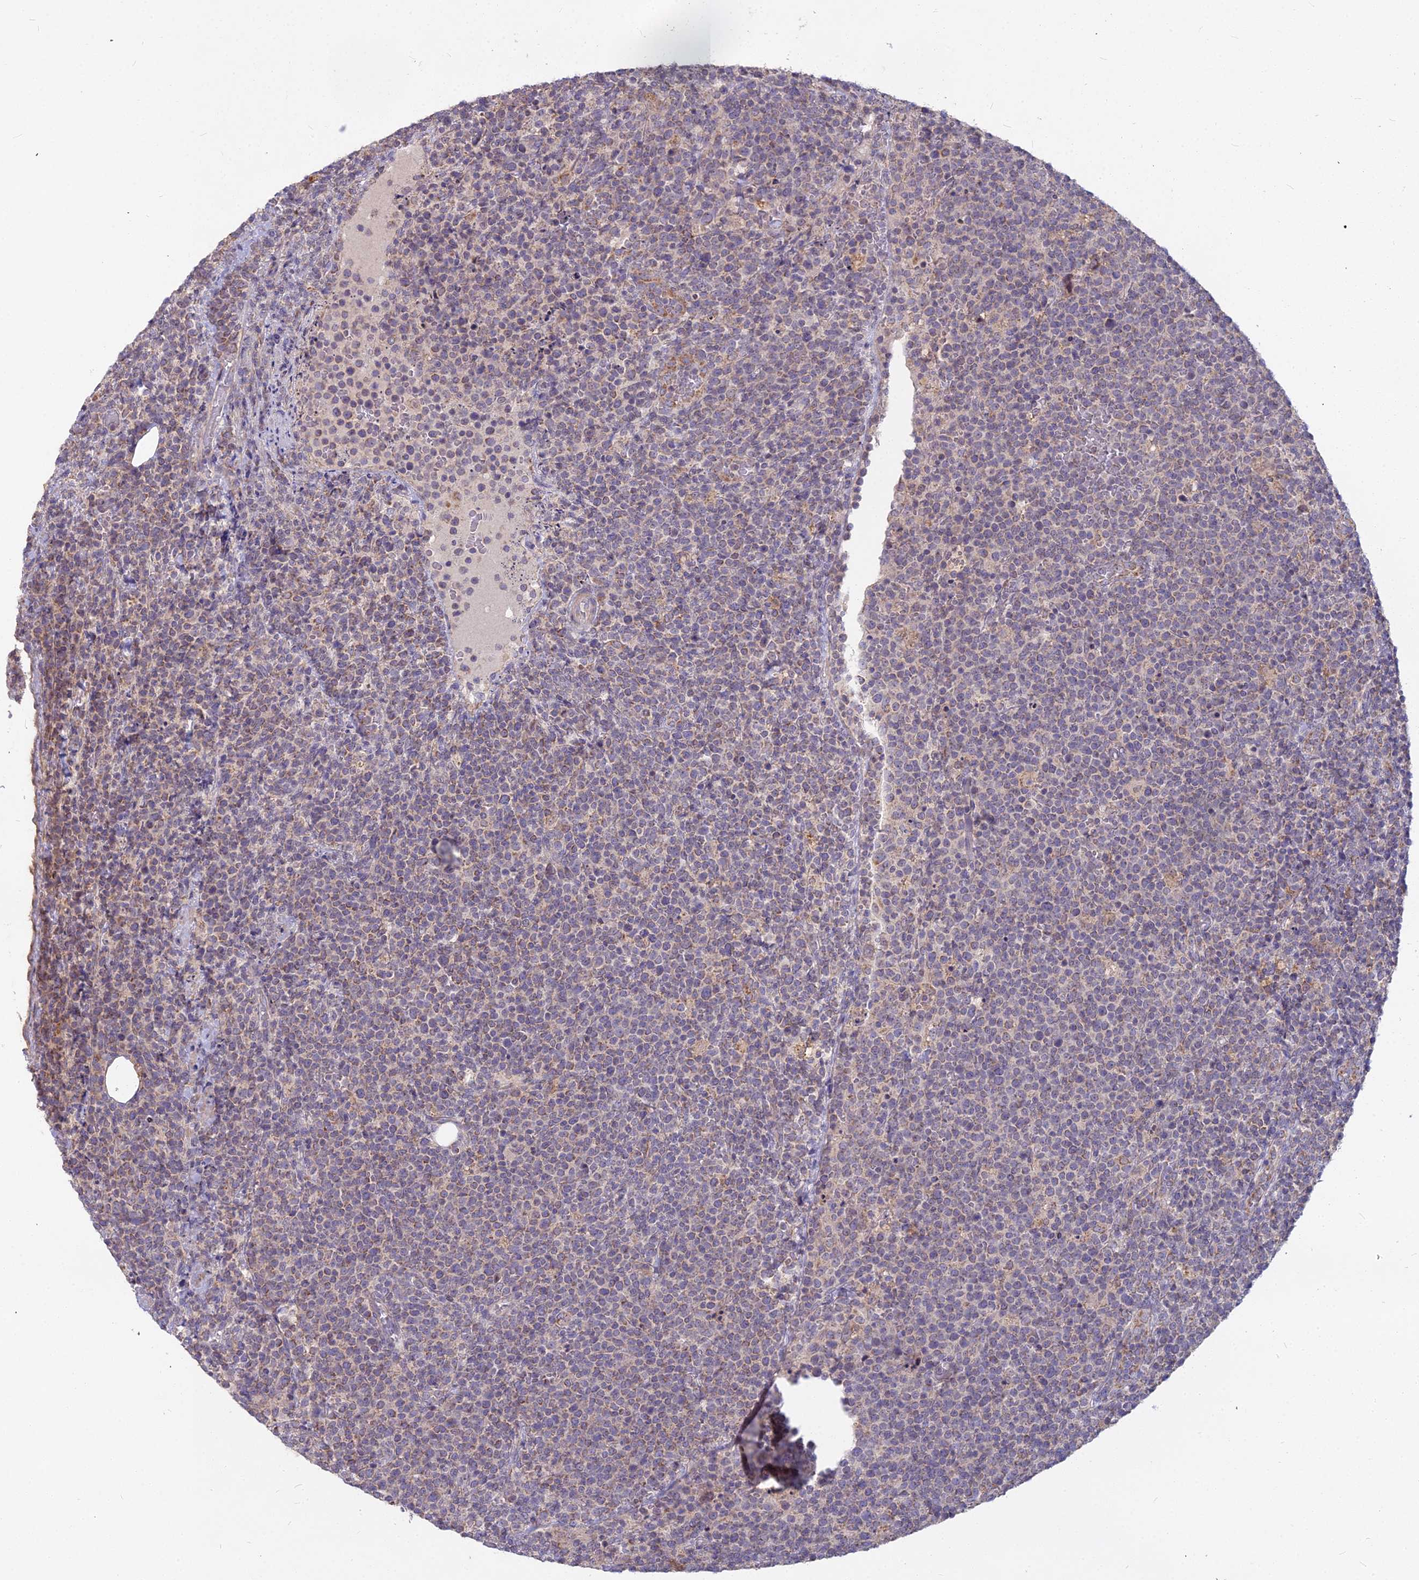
{"staining": {"intensity": "weak", "quantity": "<25%", "location": "cytoplasmic/membranous"}, "tissue": "lymphoma", "cell_type": "Tumor cells", "image_type": "cancer", "snomed": [{"axis": "morphology", "description": "Malignant lymphoma, non-Hodgkin's type, High grade"}, {"axis": "topography", "description": "Lymph node"}], "caption": "IHC of human lymphoma exhibits no staining in tumor cells.", "gene": "MICU2", "patient": {"sex": "male", "age": 61}}